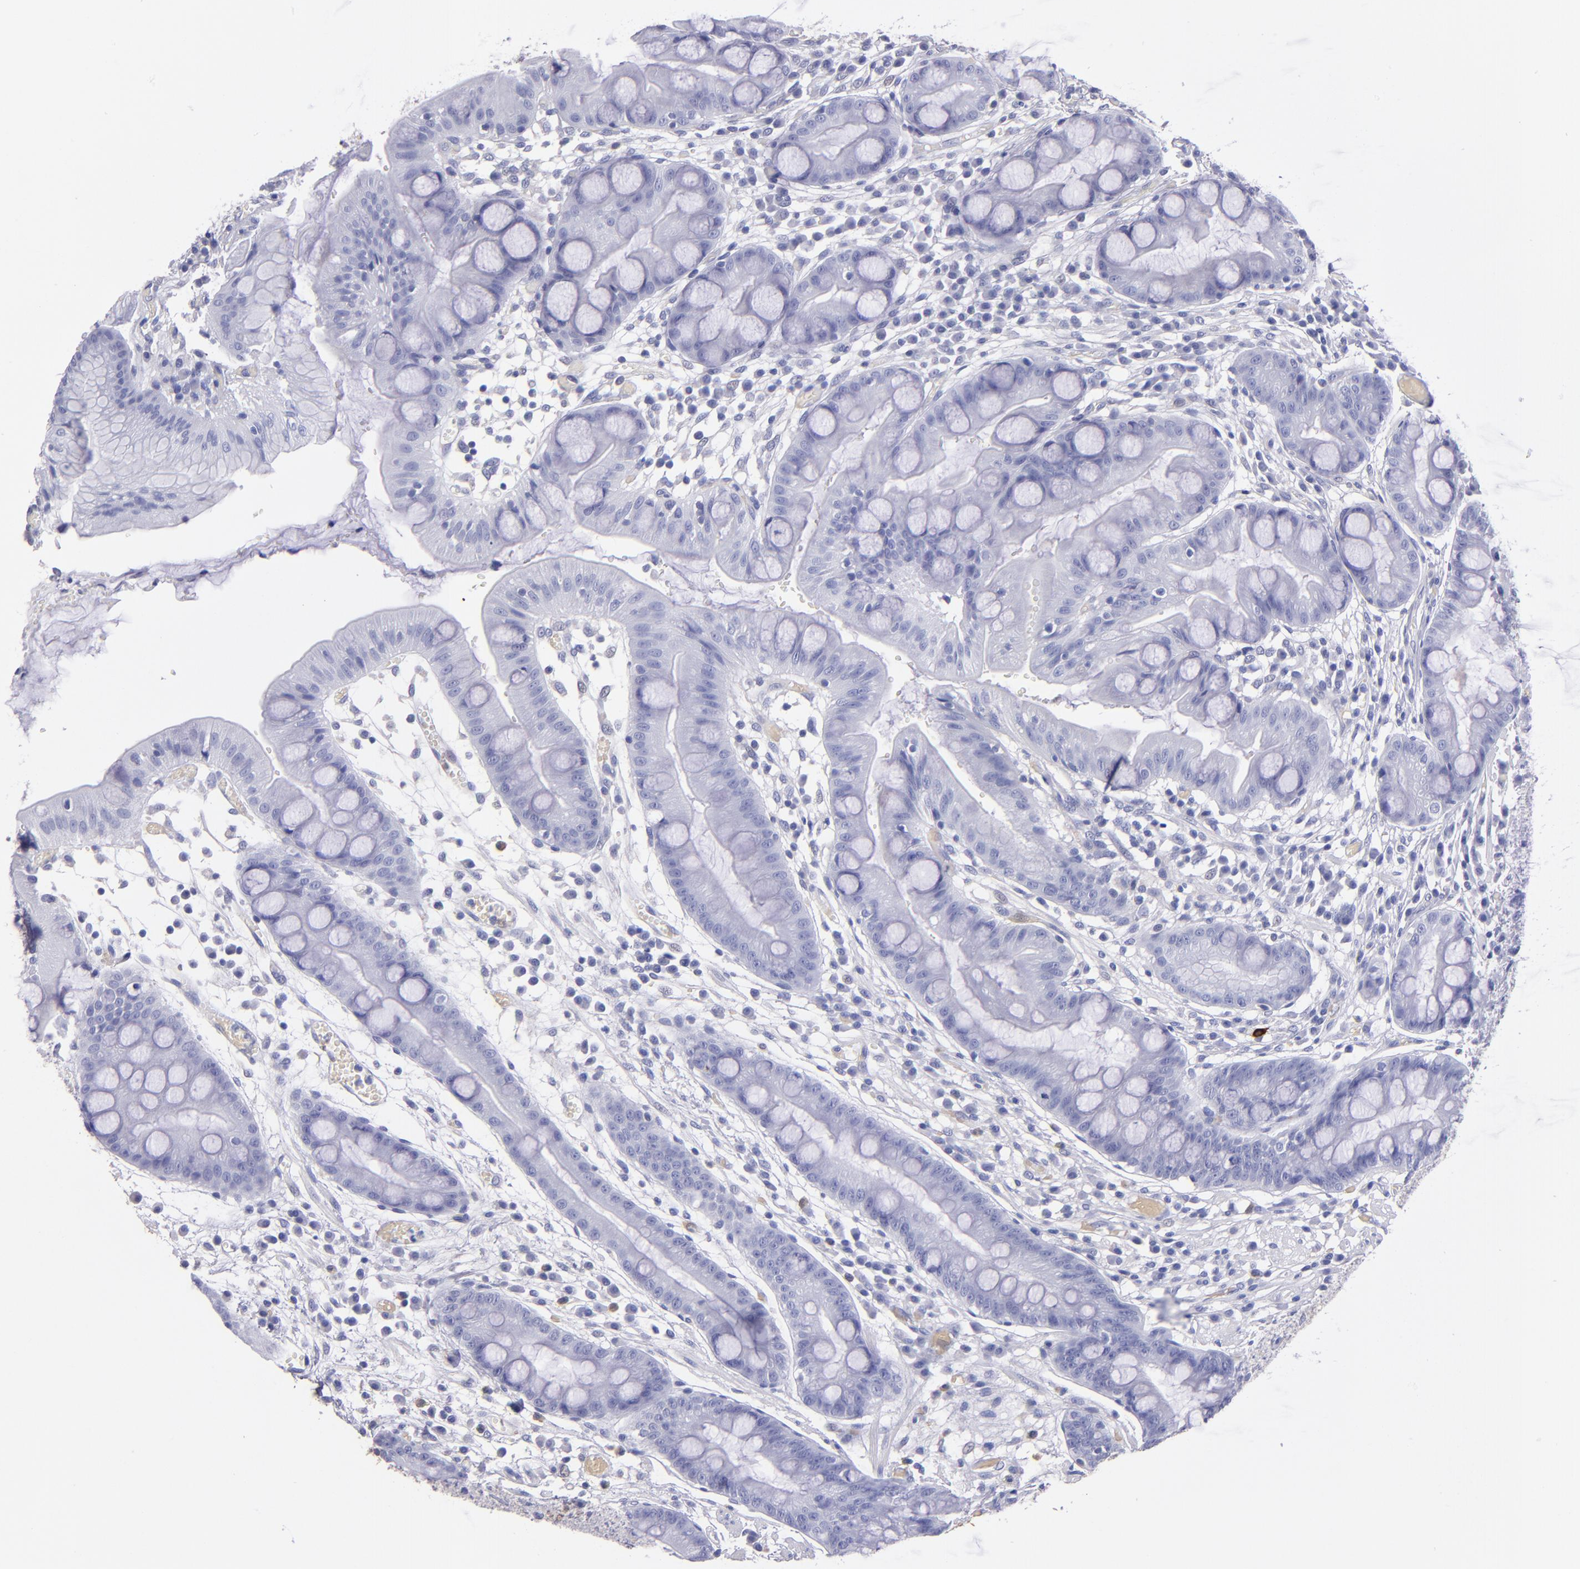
{"staining": {"intensity": "negative", "quantity": "none", "location": "none"}, "tissue": "stomach", "cell_type": "Glandular cells", "image_type": "normal", "snomed": [{"axis": "morphology", "description": "Normal tissue, NOS"}, {"axis": "morphology", "description": "Inflammation, NOS"}, {"axis": "topography", "description": "Stomach, lower"}], "caption": "IHC micrograph of normal stomach stained for a protein (brown), which exhibits no staining in glandular cells. The staining was performed using DAB (3,3'-diaminobenzidine) to visualize the protein expression in brown, while the nuclei were stained in blue with hematoxylin (Magnification: 20x).", "gene": "TG", "patient": {"sex": "male", "age": 59}}